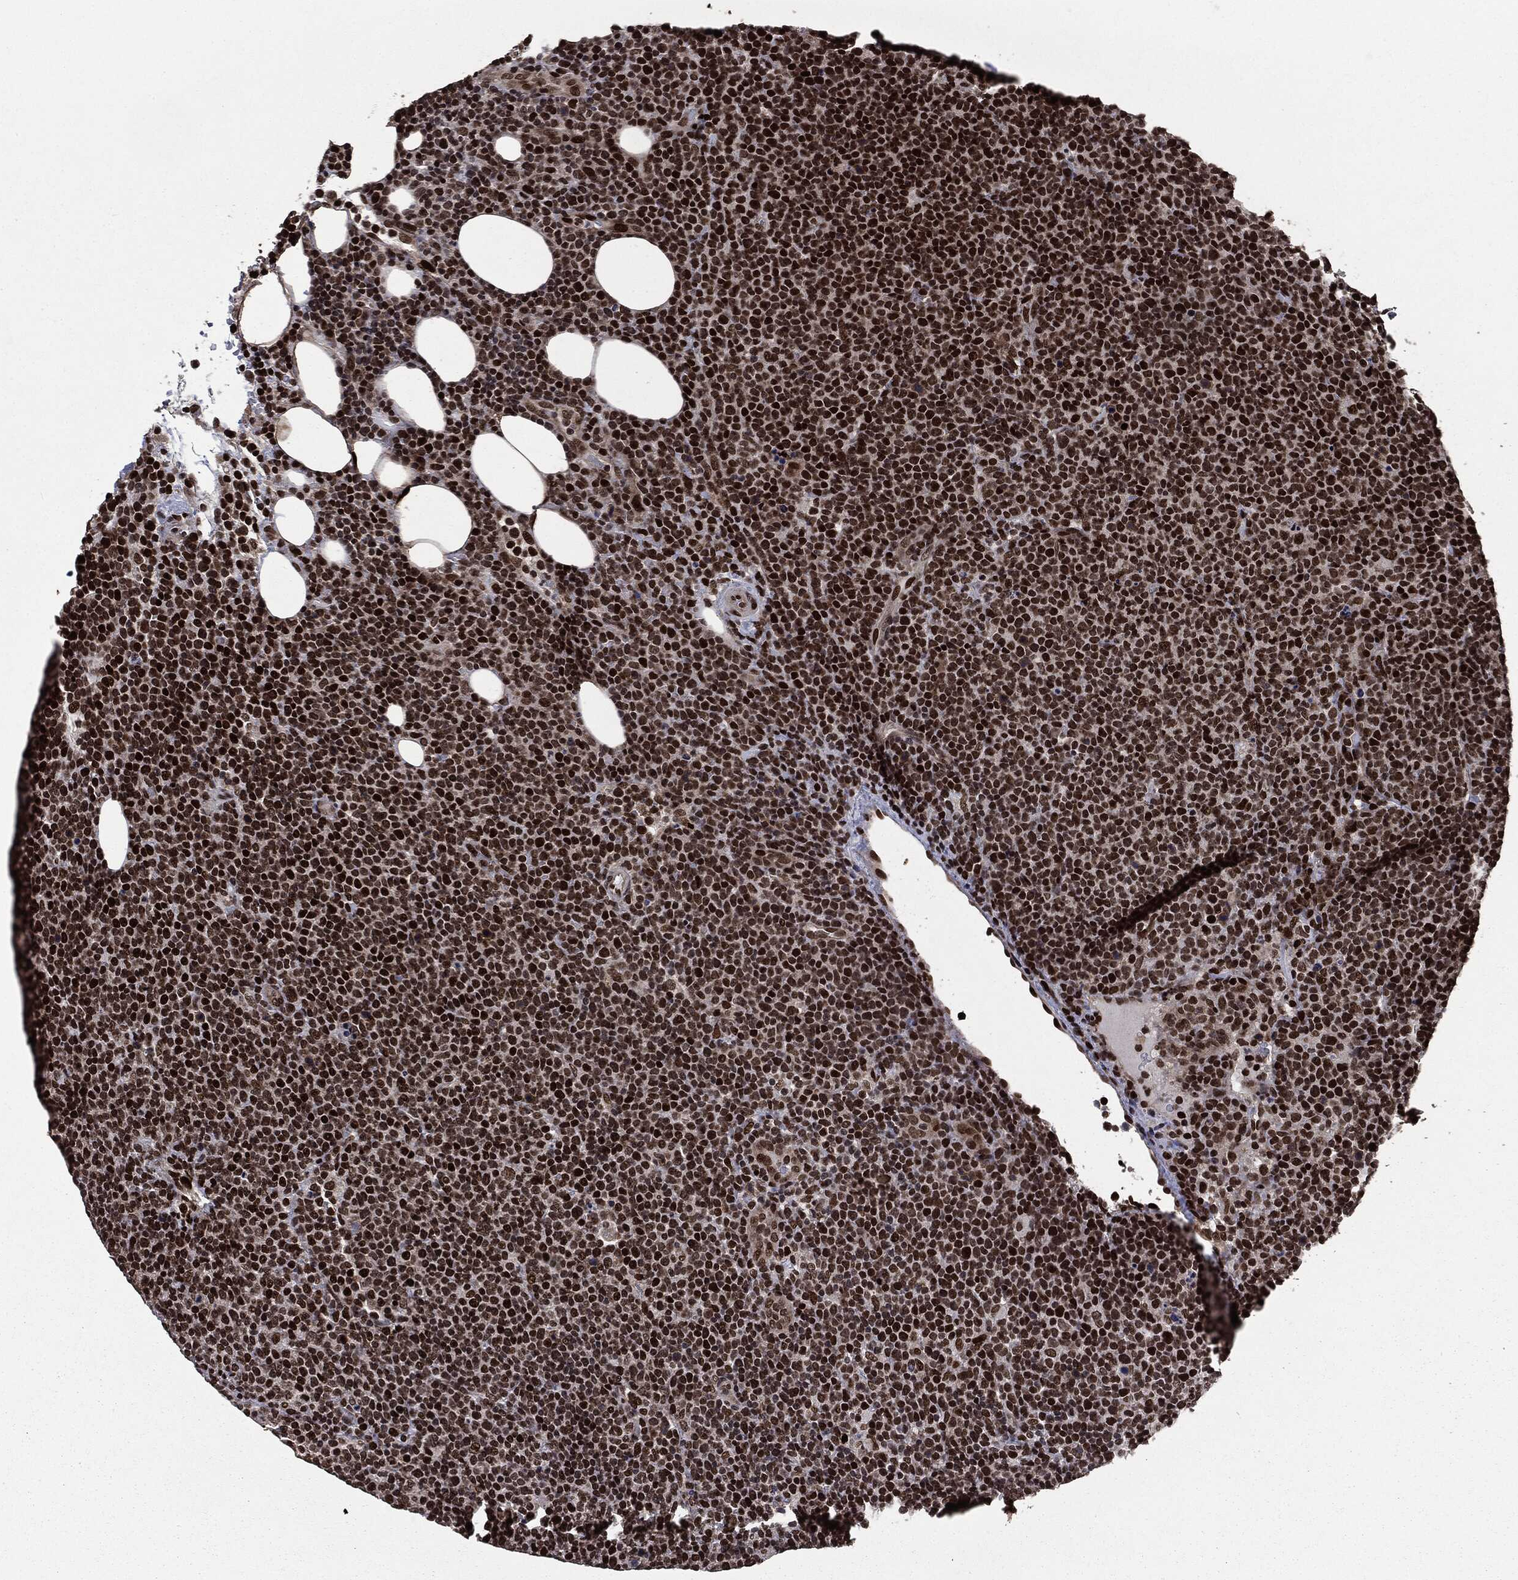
{"staining": {"intensity": "strong", "quantity": ">75%", "location": "nuclear"}, "tissue": "lymphoma", "cell_type": "Tumor cells", "image_type": "cancer", "snomed": [{"axis": "morphology", "description": "Malignant lymphoma, non-Hodgkin's type, High grade"}, {"axis": "topography", "description": "Lymph node"}], "caption": "Strong nuclear staining for a protein is seen in approximately >75% of tumor cells of high-grade malignant lymphoma, non-Hodgkin's type using immunohistochemistry (IHC).", "gene": "DVL2", "patient": {"sex": "male", "age": 61}}